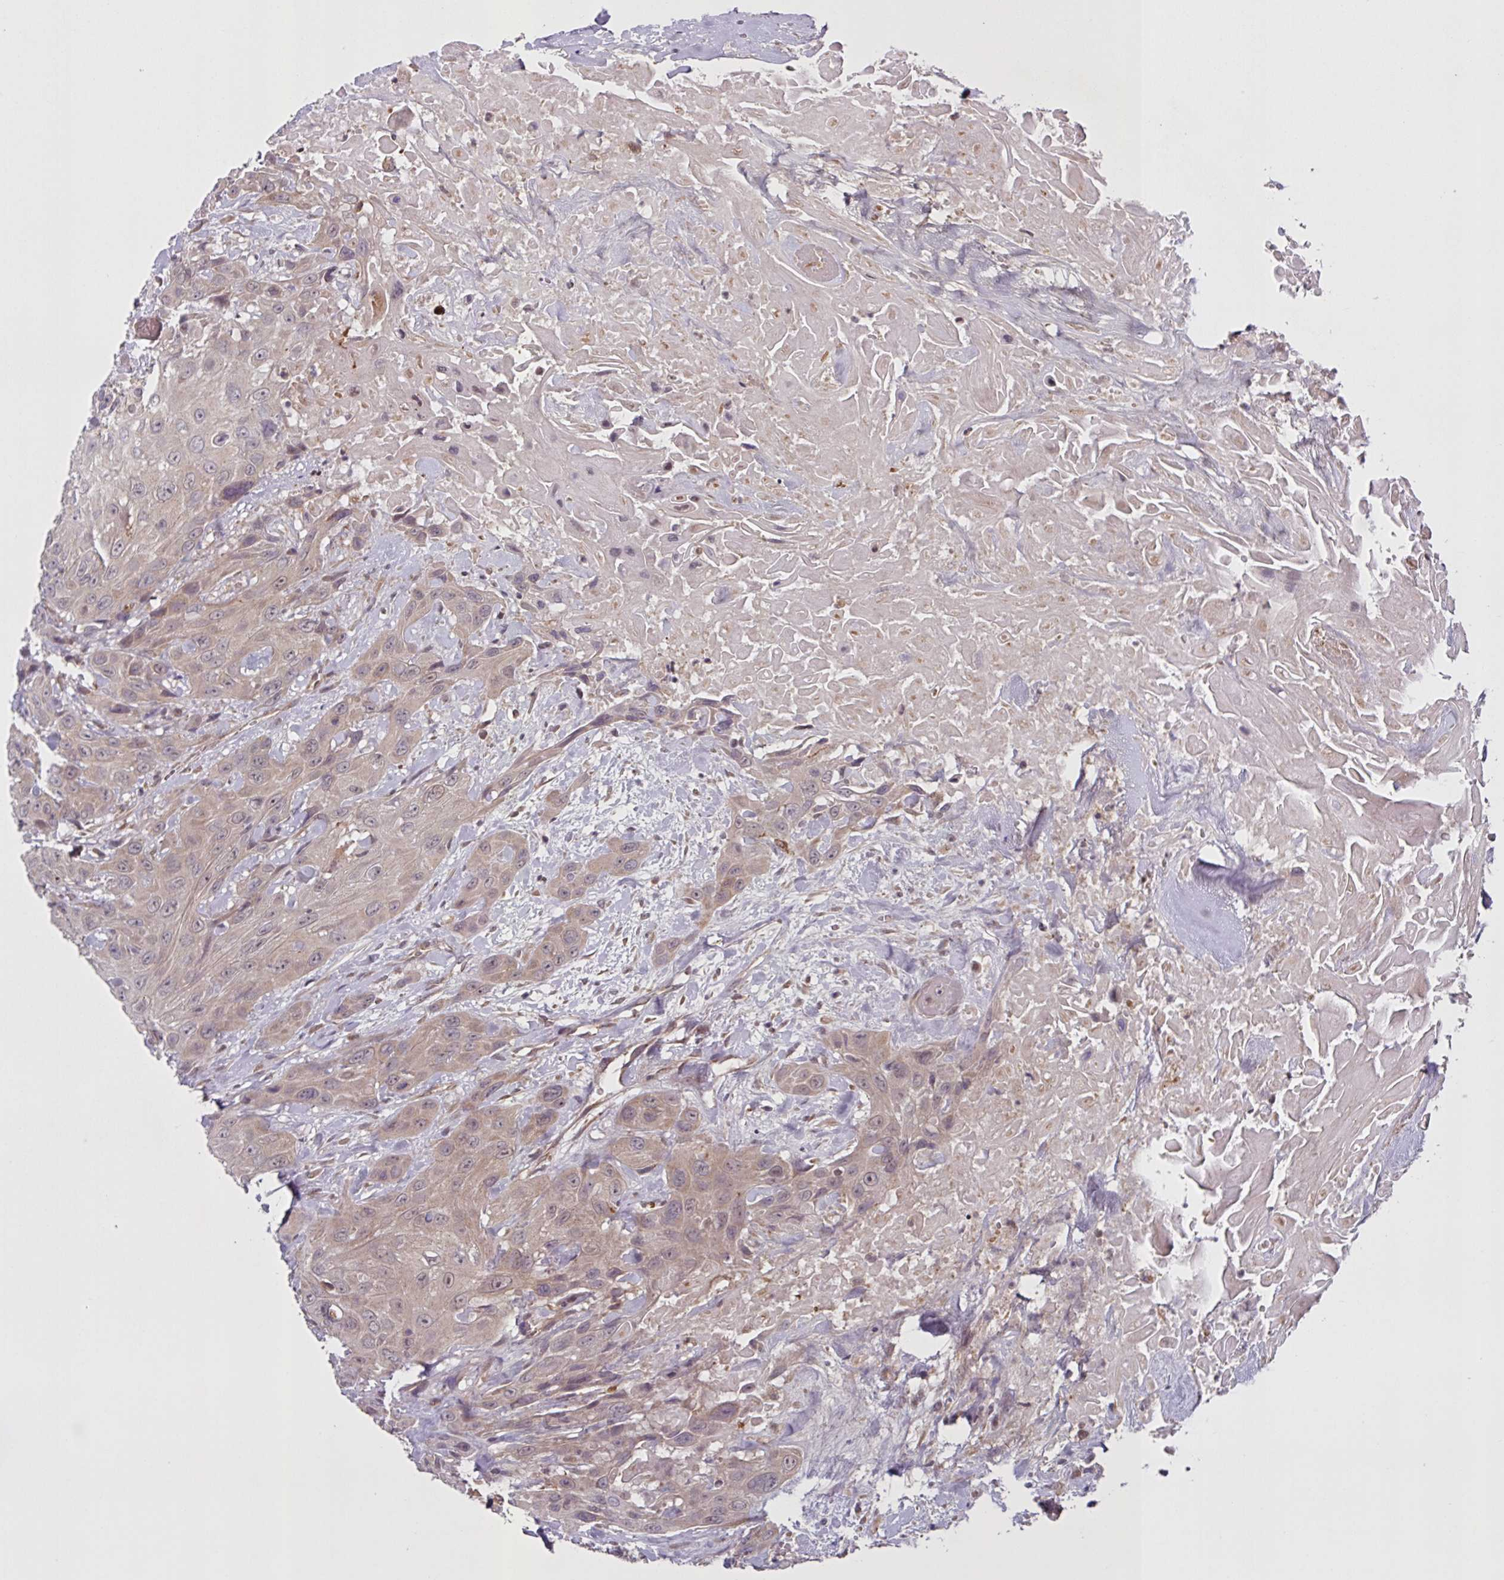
{"staining": {"intensity": "weak", "quantity": "25%-75%", "location": "nuclear"}, "tissue": "head and neck cancer", "cell_type": "Tumor cells", "image_type": "cancer", "snomed": [{"axis": "morphology", "description": "Squamous cell carcinoma, NOS"}, {"axis": "topography", "description": "Head-Neck"}], "caption": "High-power microscopy captured an IHC image of head and neck cancer, revealing weak nuclear positivity in approximately 25%-75% of tumor cells.", "gene": "CAMLG", "patient": {"sex": "male", "age": 81}}